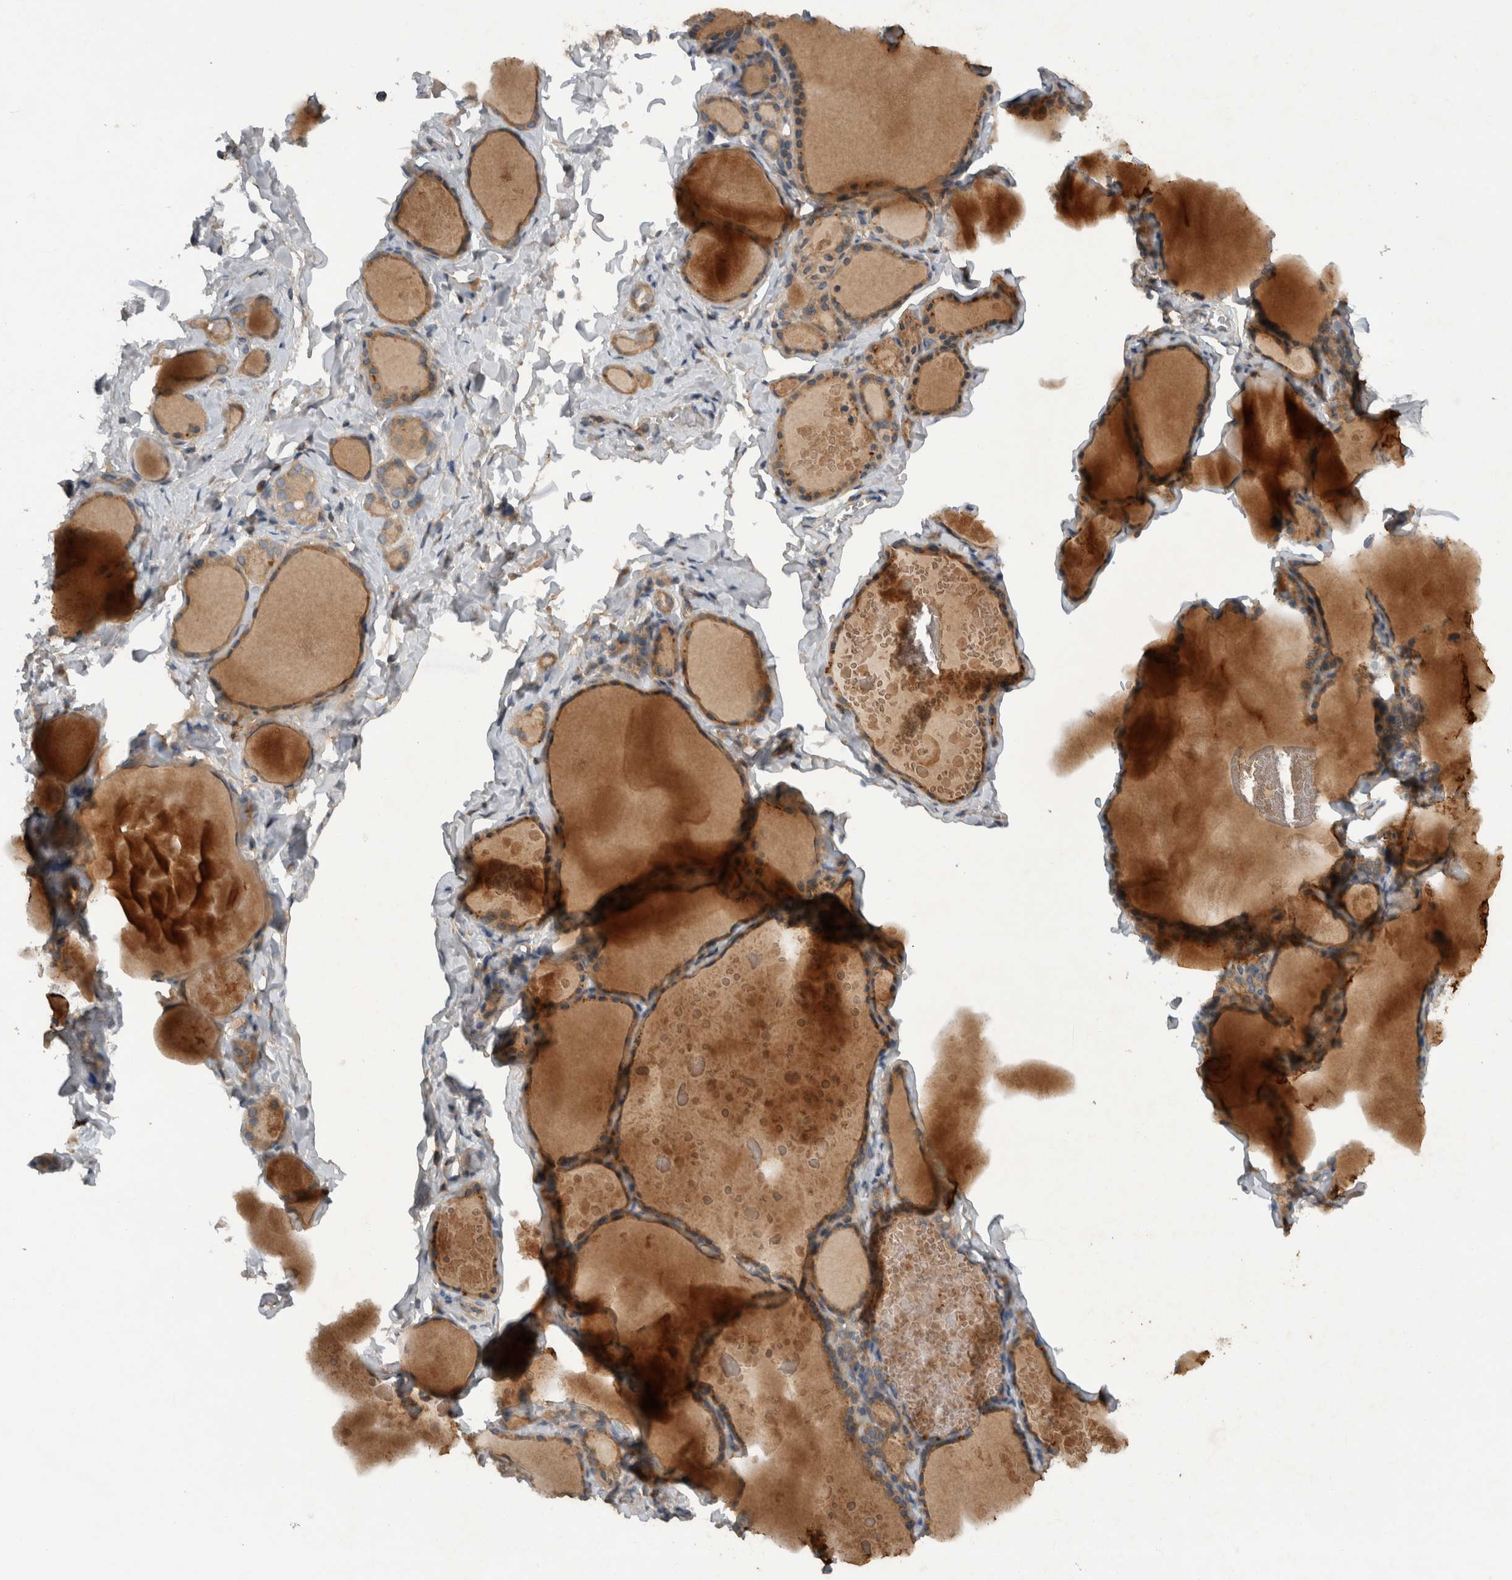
{"staining": {"intensity": "weak", "quantity": ">75%", "location": "cytoplasmic/membranous"}, "tissue": "thyroid gland", "cell_type": "Glandular cells", "image_type": "normal", "snomed": [{"axis": "morphology", "description": "Normal tissue, NOS"}, {"axis": "topography", "description": "Thyroid gland"}], "caption": "Thyroid gland stained with immunohistochemistry displays weak cytoplasmic/membranous expression in approximately >75% of glandular cells.", "gene": "SCARA5", "patient": {"sex": "male", "age": 56}}